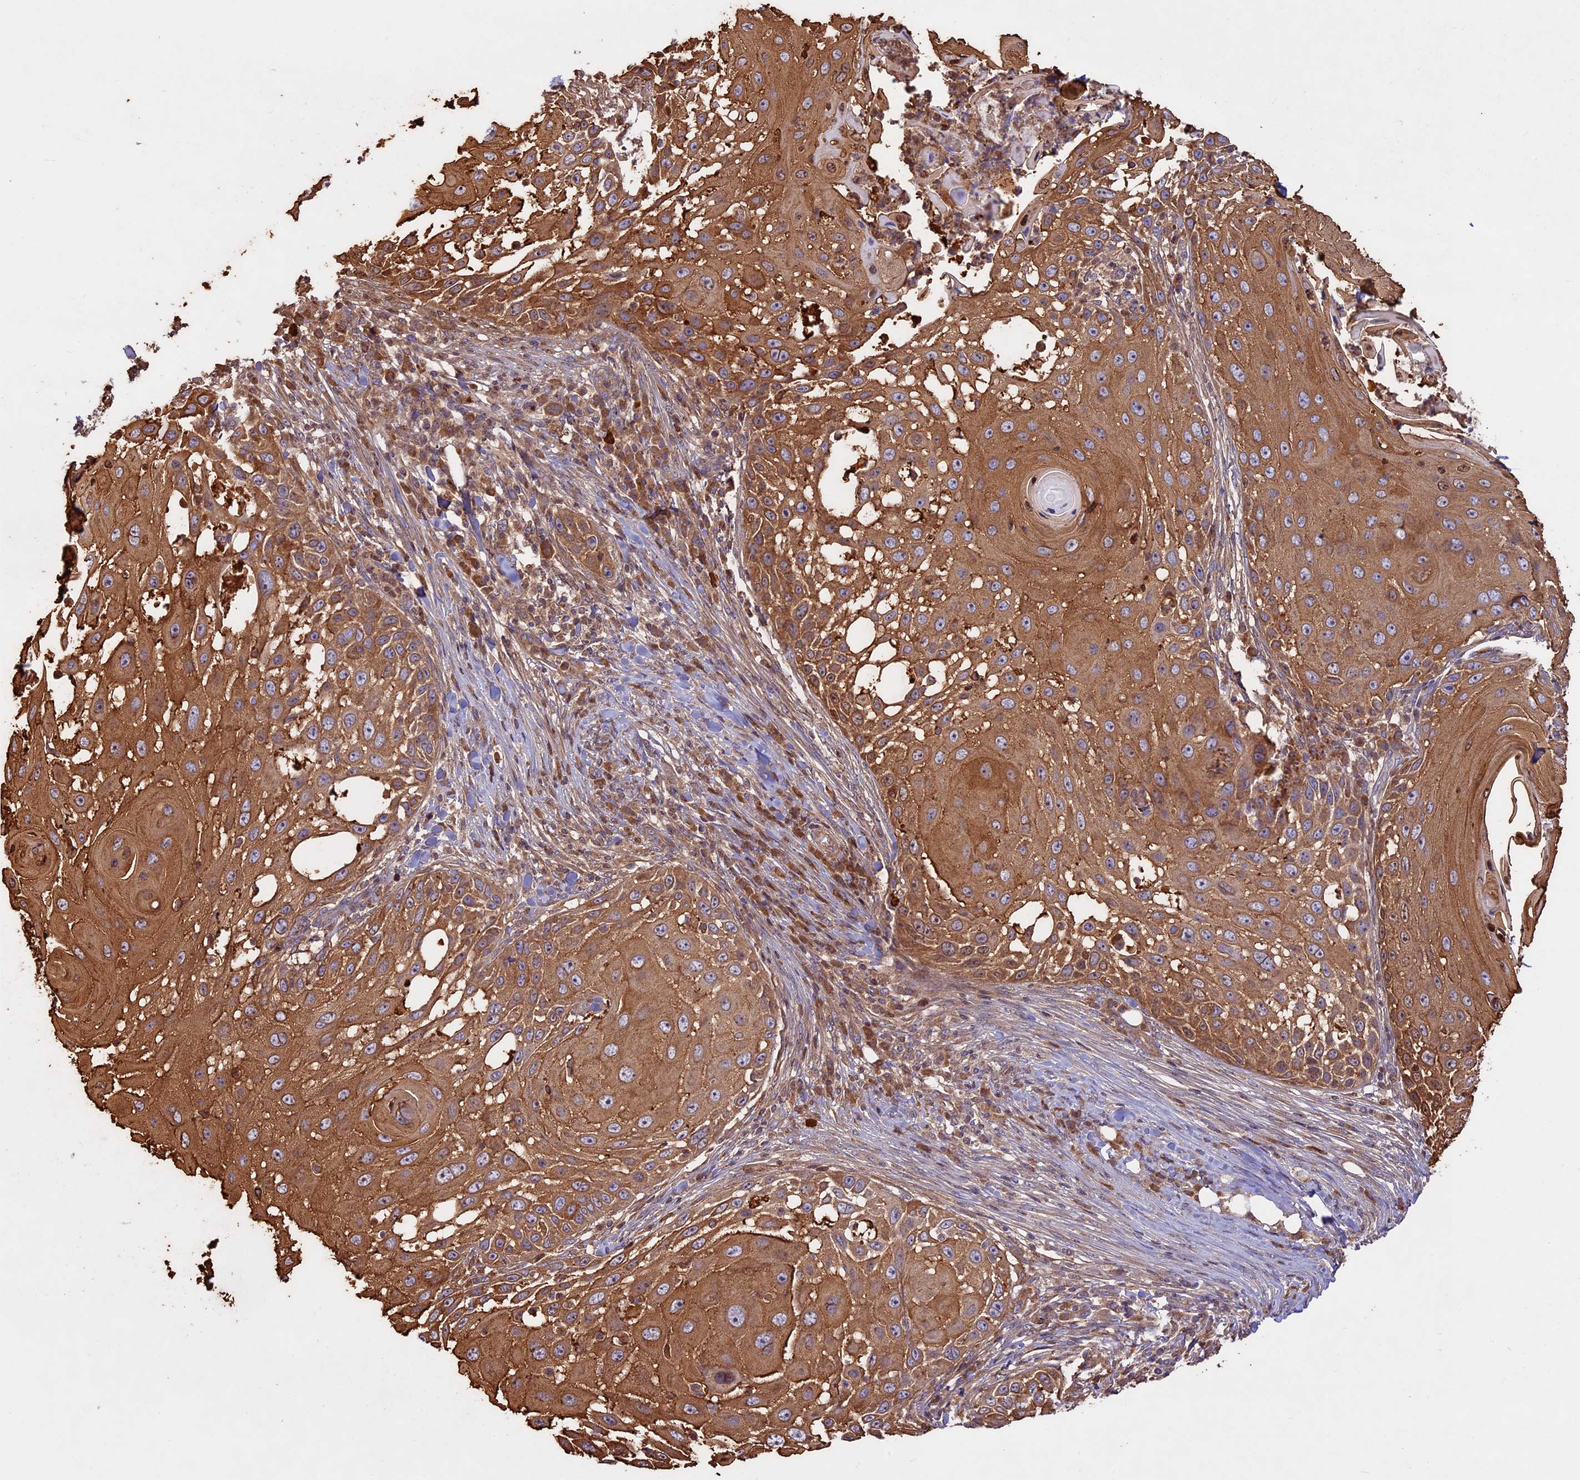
{"staining": {"intensity": "strong", "quantity": ">75%", "location": "cytoplasmic/membranous"}, "tissue": "skin cancer", "cell_type": "Tumor cells", "image_type": "cancer", "snomed": [{"axis": "morphology", "description": "Squamous cell carcinoma, NOS"}, {"axis": "topography", "description": "Skin"}], "caption": "Immunohistochemical staining of skin cancer (squamous cell carcinoma) displays high levels of strong cytoplasmic/membranous positivity in about >75% of tumor cells. (DAB IHC, brown staining for protein, blue staining for nuclei).", "gene": "BCAS4", "patient": {"sex": "female", "age": 44}}